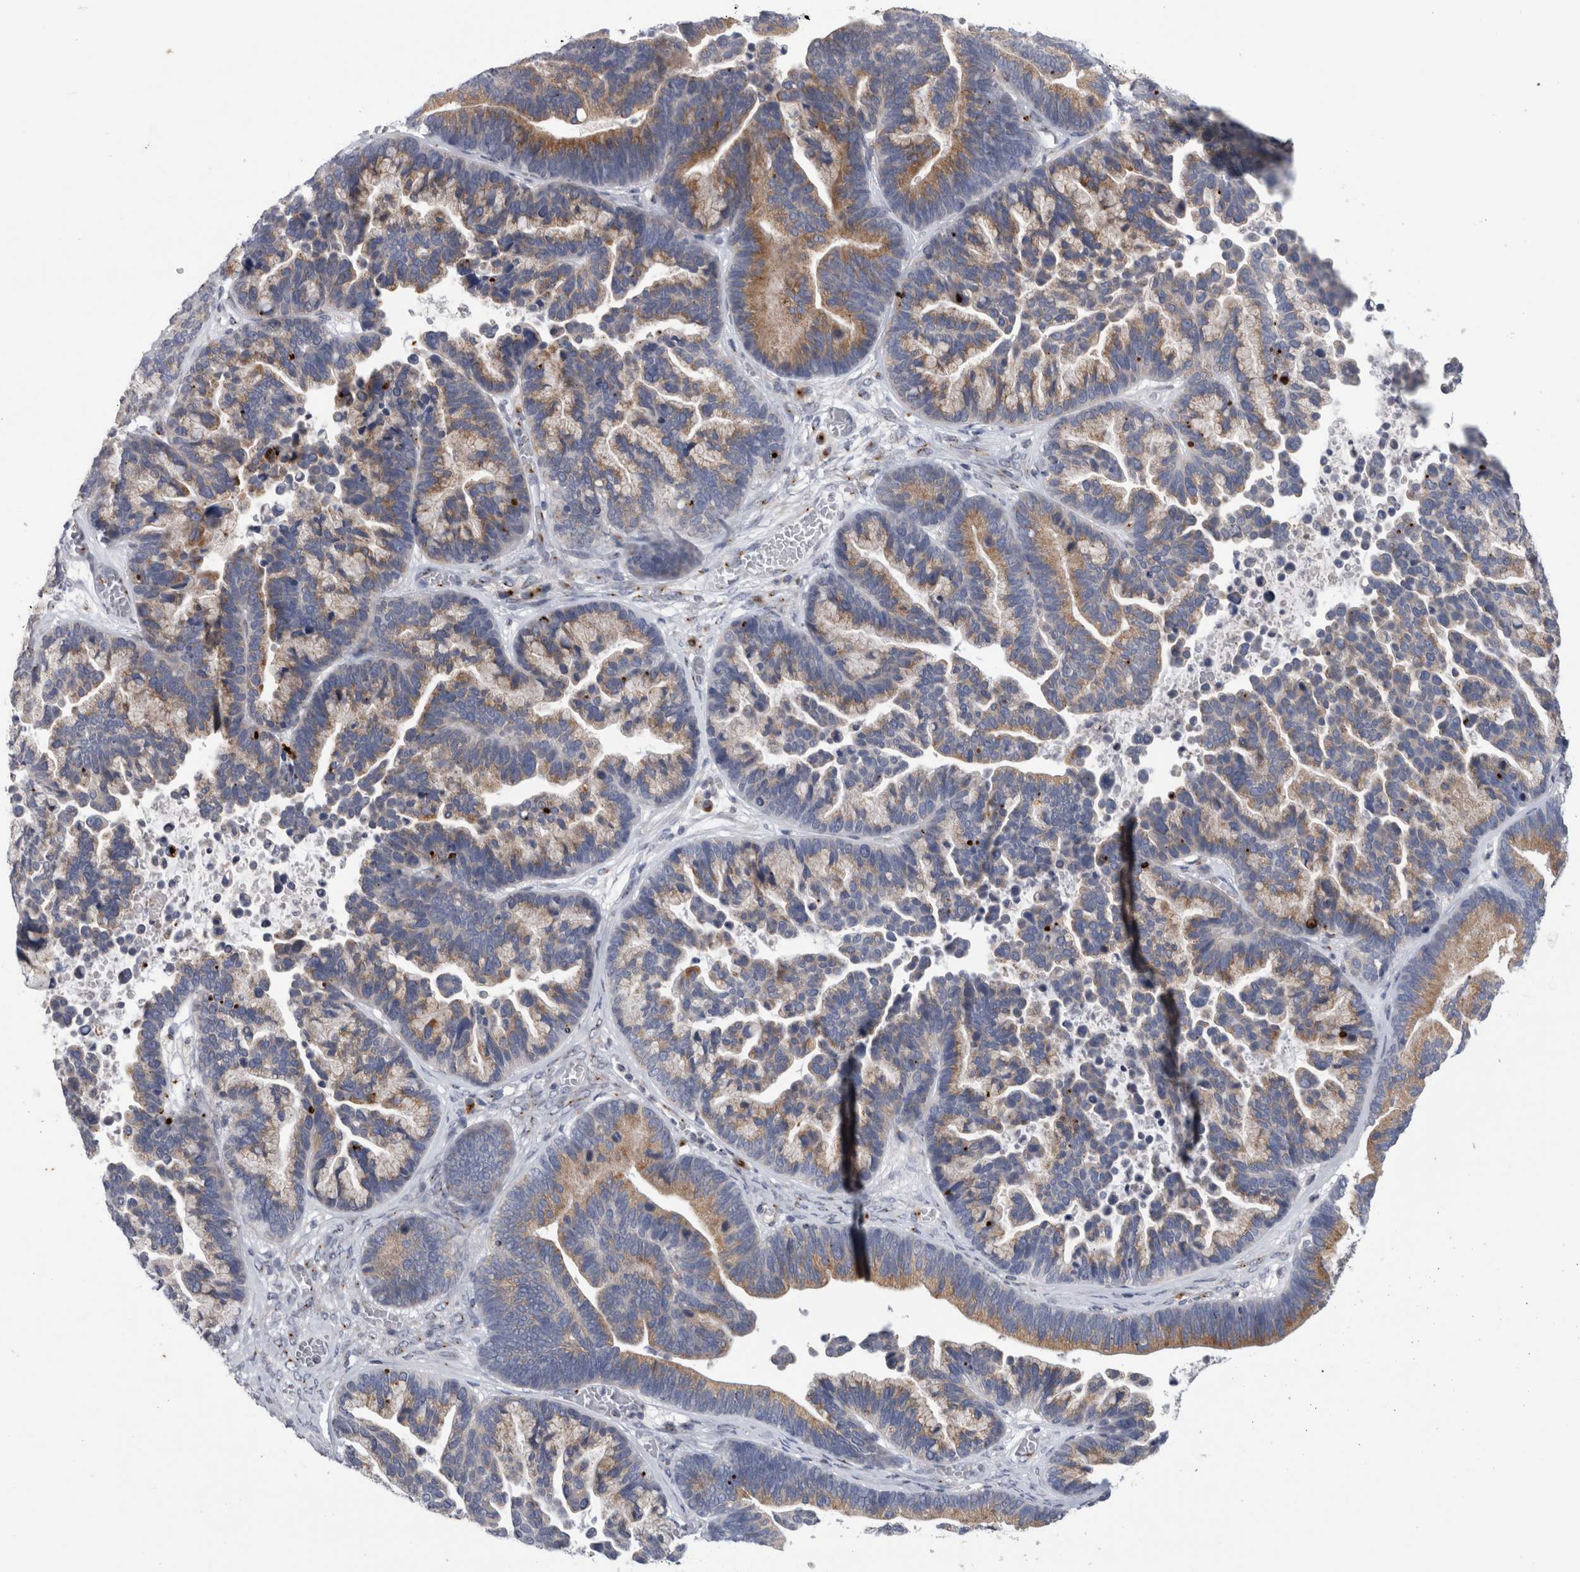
{"staining": {"intensity": "moderate", "quantity": ">75%", "location": "cytoplasmic/membranous"}, "tissue": "ovarian cancer", "cell_type": "Tumor cells", "image_type": "cancer", "snomed": [{"axis": "morphology", "description": "Cystadenocarcinoma, serous, NOS"}, {"axis": "topography", "description": "Ovary"}], "caption": "DAB immunohistochemical staining of ovarian cancer reveals moderate cytoplasmic/membranous protein expression in about >75% of tumor cells. (DAB IHC, brown staining for protein, blue staining for nuclei).", "gene": "AKAP9", "patient": {"sex": "female", "age": 56}}